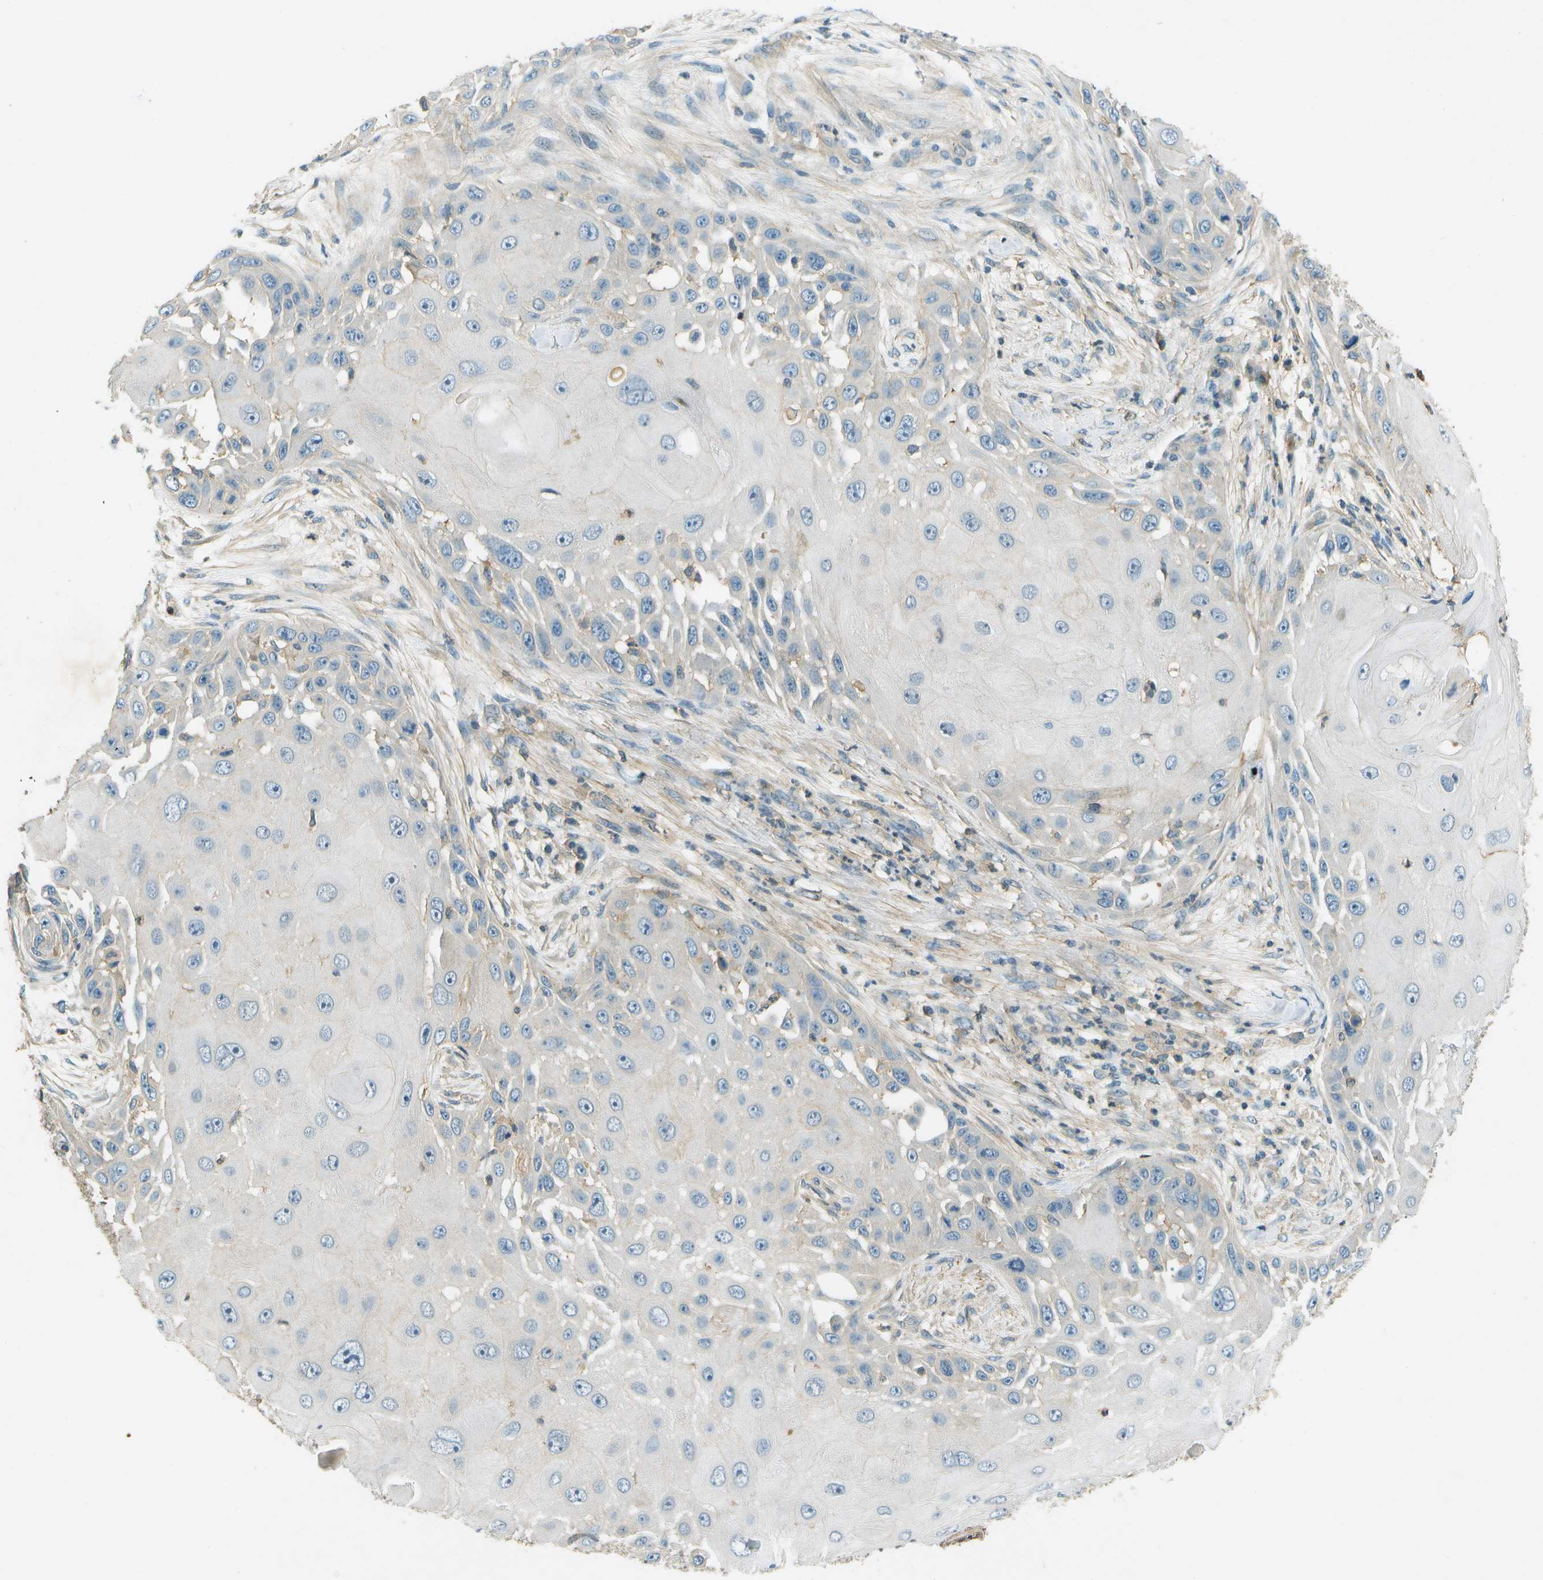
{"staining": {"intensity": "negative", "quantity": "none", "location": "none"}, "tissue": "skin cancer", "cell_type": "Tumor cells", "image_type": "cancer", "snomed": [{"axis": "morphology", "description": "Squamous cell carcinoma, NOS"}, {"axis": "topography", "description": "Skin"}], "caption": "Human squamous cell carcinoma (skin) stained for a protein using immunohistochemistry reveals no expression in tumor cells.", "gene": "NUDT4", "patient": {"sex": "female", "age": 44}}